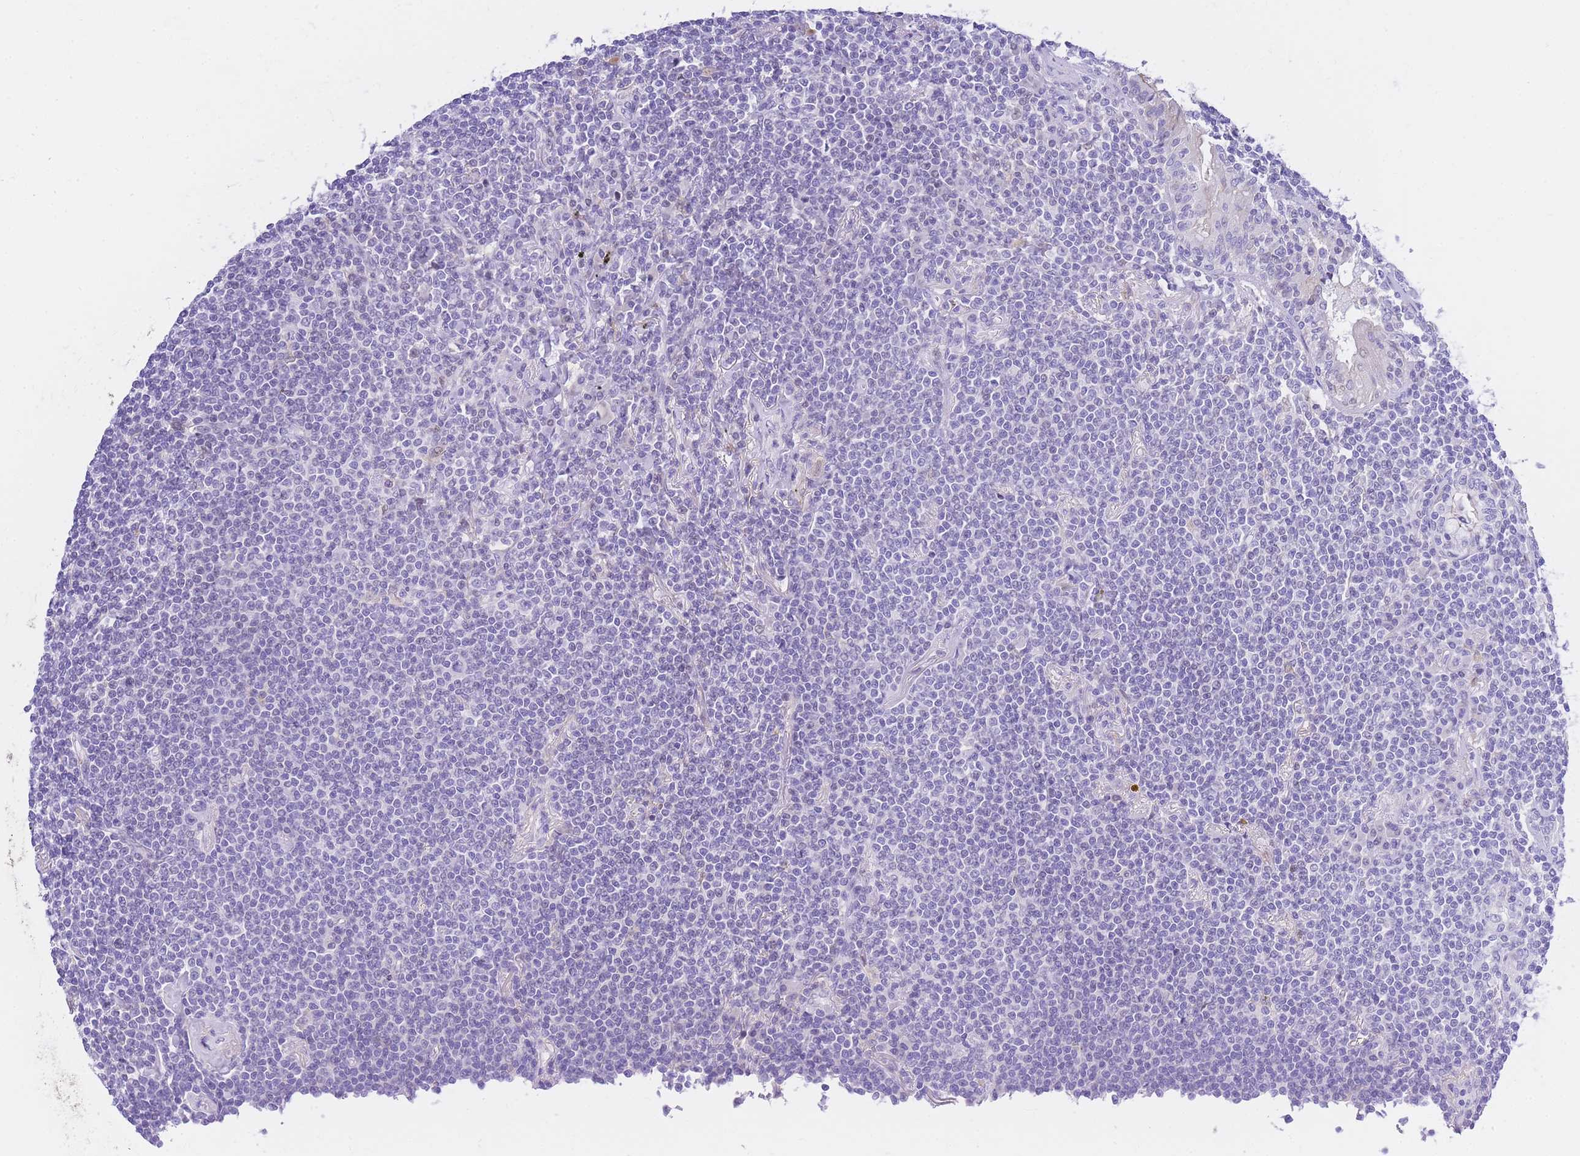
{"staining": {"intensity": "negative", "quantity": "none", "location": "none"}, "tissue": "lymphoma", "cell_type": "Tumor cells", "image_type": "cancer", "snomed": [{"axis": "morphology", "description": "Malignant lymphoma, non-Hodgkin's type, Low grade"}, {"axis": "topography", "description": "Lung"}], "caption": "A photomicrograph of lymphoma stained for a protein demonstrates no brown staining in tumor cells.", "gene": "TIFAB", "patient": {"sex": "female", "age": 71}}